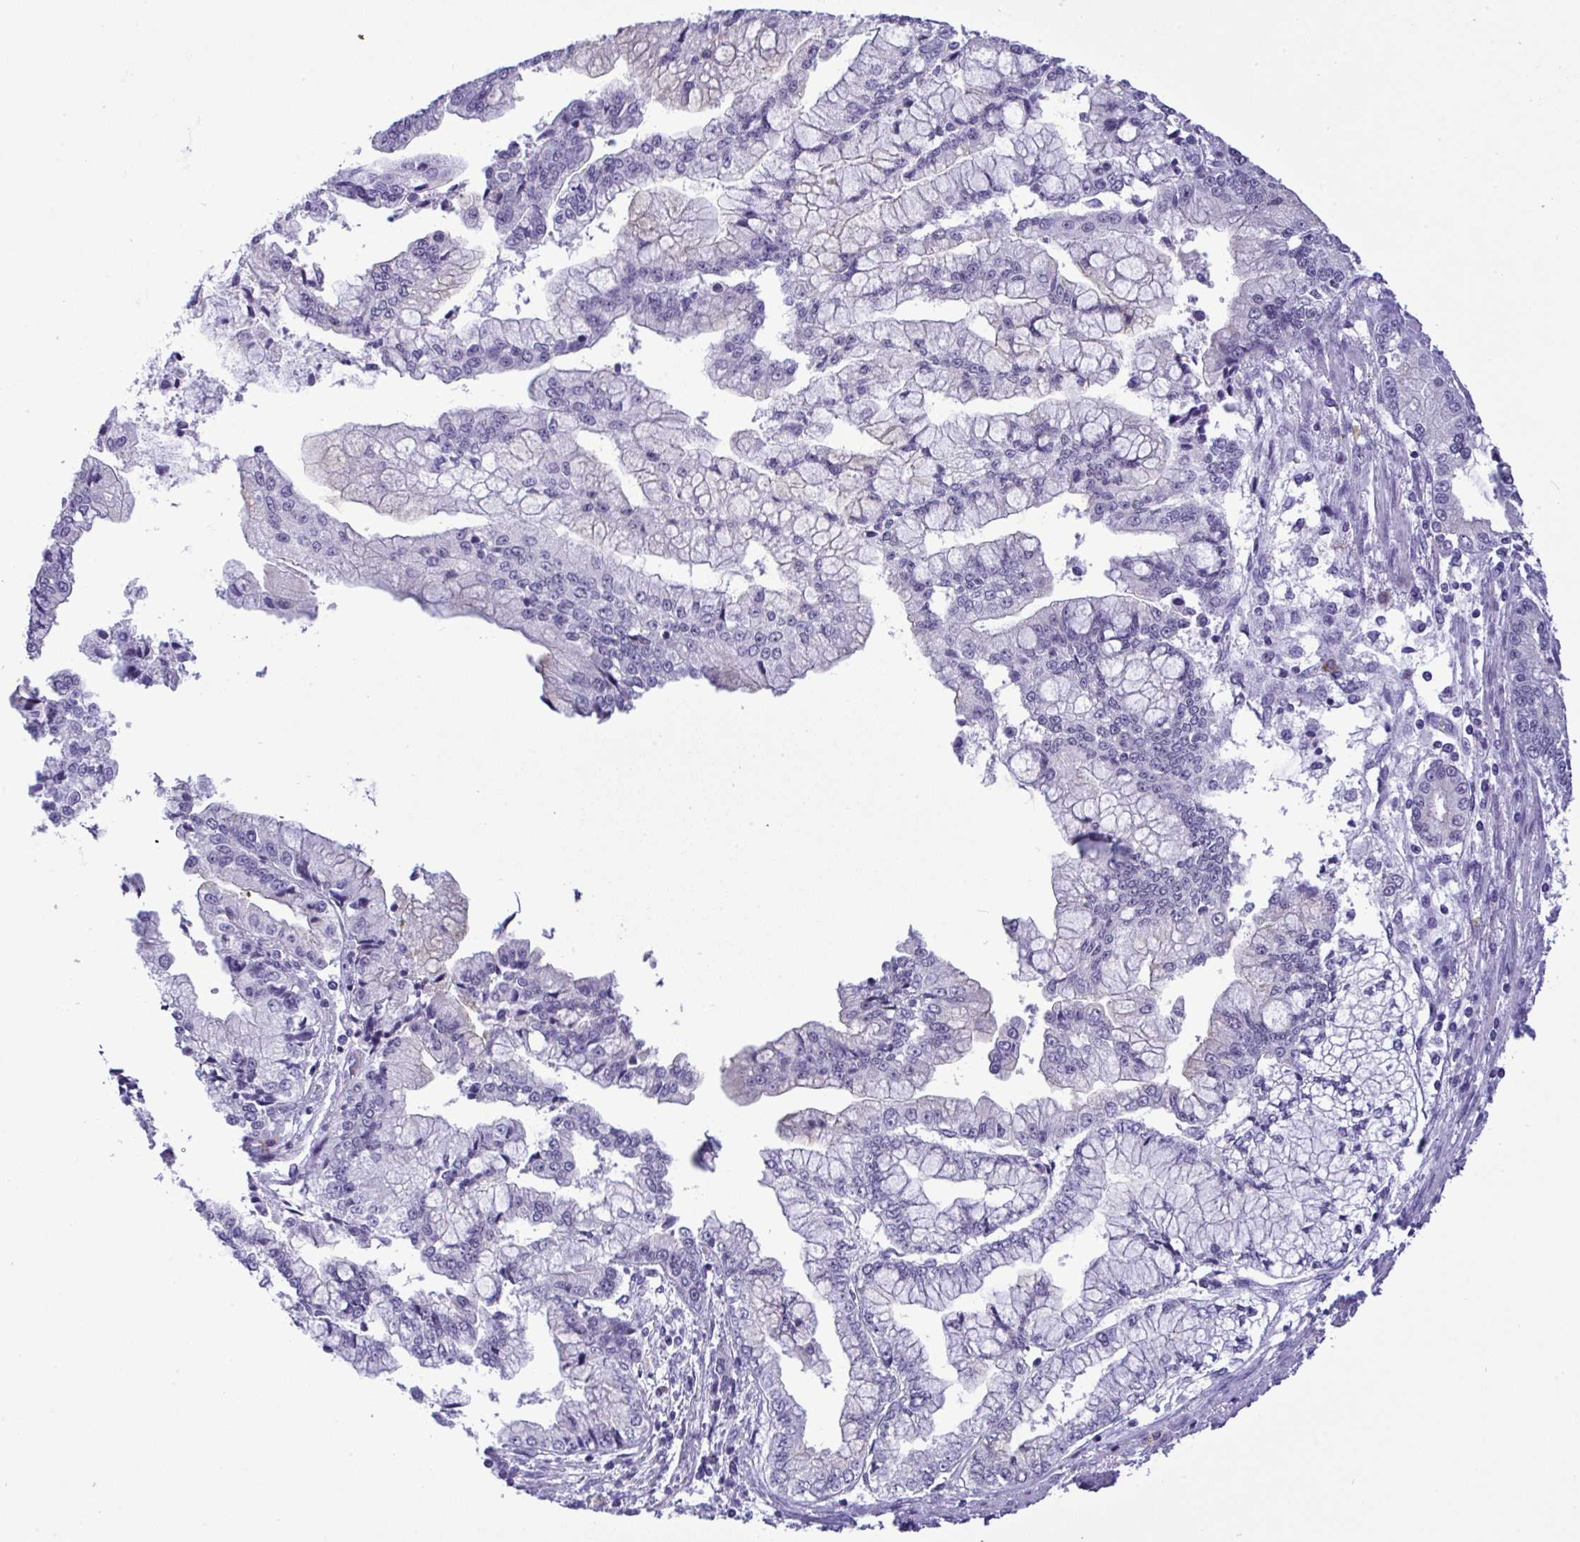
{"staining": {"intensity": "negative", "quantity": "none", "location": "none"}, "tissue": "stomach cancer", "cell_type": "Tumor cells", "image_type": "cancer", "snomed": [{"axis": "morphology", "description": "Adenocarcinoma, NOS"}, {"axis": "topography", "description": "Stomach, upper"}], "caption": "Tumor cells show no significant staining in stomach cancer. (Immunohistochemistry (ihc), brightfield microscopy, high magnification).", "gene": "YBX2", "patient": {"sex": "female", "age": 74}}